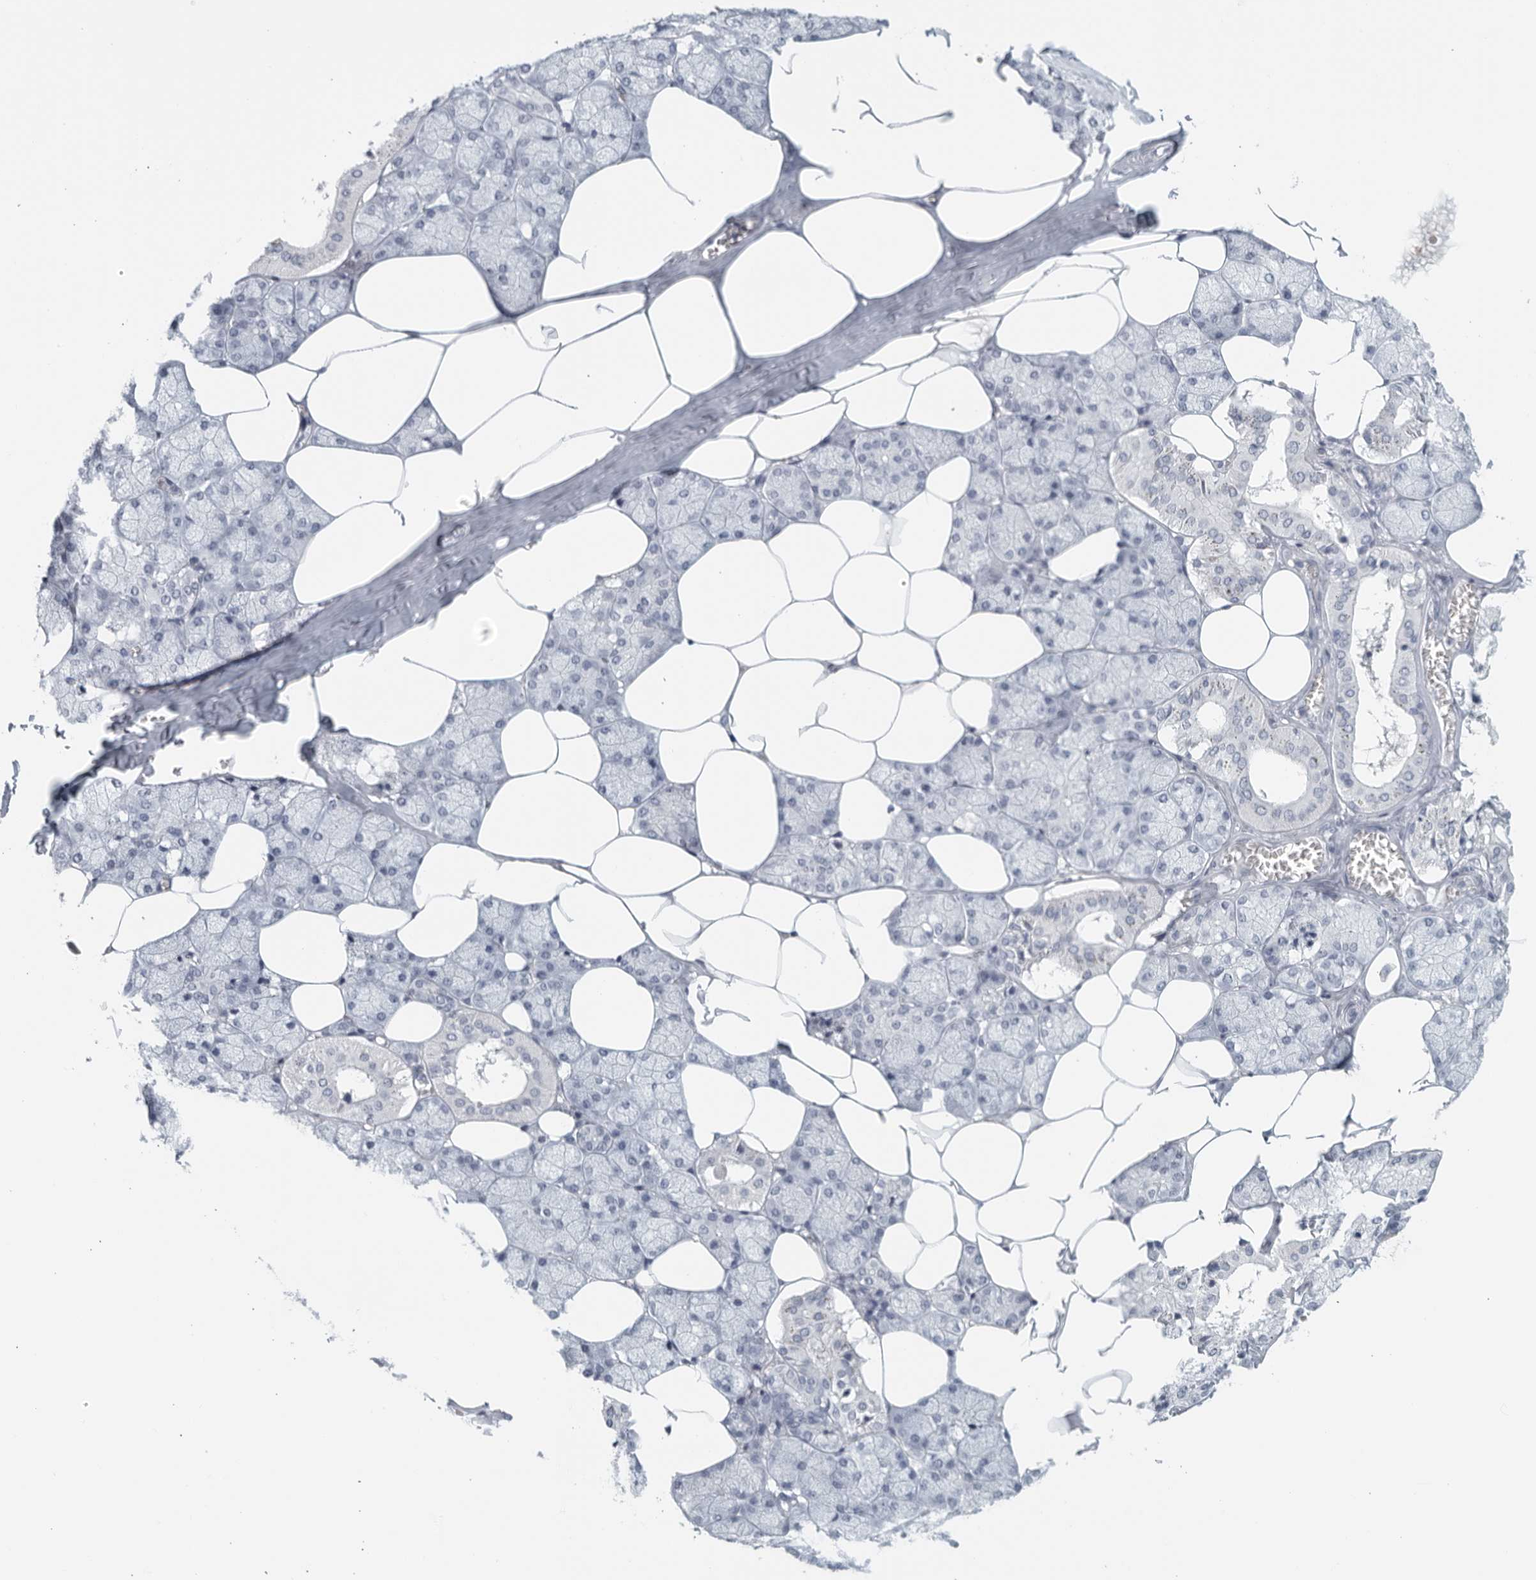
{"staining": {"intensity": "negative", "quantity": "none", "location": "none"}, "tissue": "salivary gland", "cell_type": "Glandular cells", "image_type": "normal", "snomed": [{"axis": "morphology", "description": "Normal tissue, NOS"}, {"axis": "topography", "description": "Salivary gland"}], "caption": "This image is of normal salivary gland stained with immunohistochemistry to label a protein in brown with the nuclei are counter-stained blue. There is no staining in glandular cells. (DAB immunohistochemistry, high magnification).", "gene": "MATN1", "patient": {"sex": "male", "age": 62}}